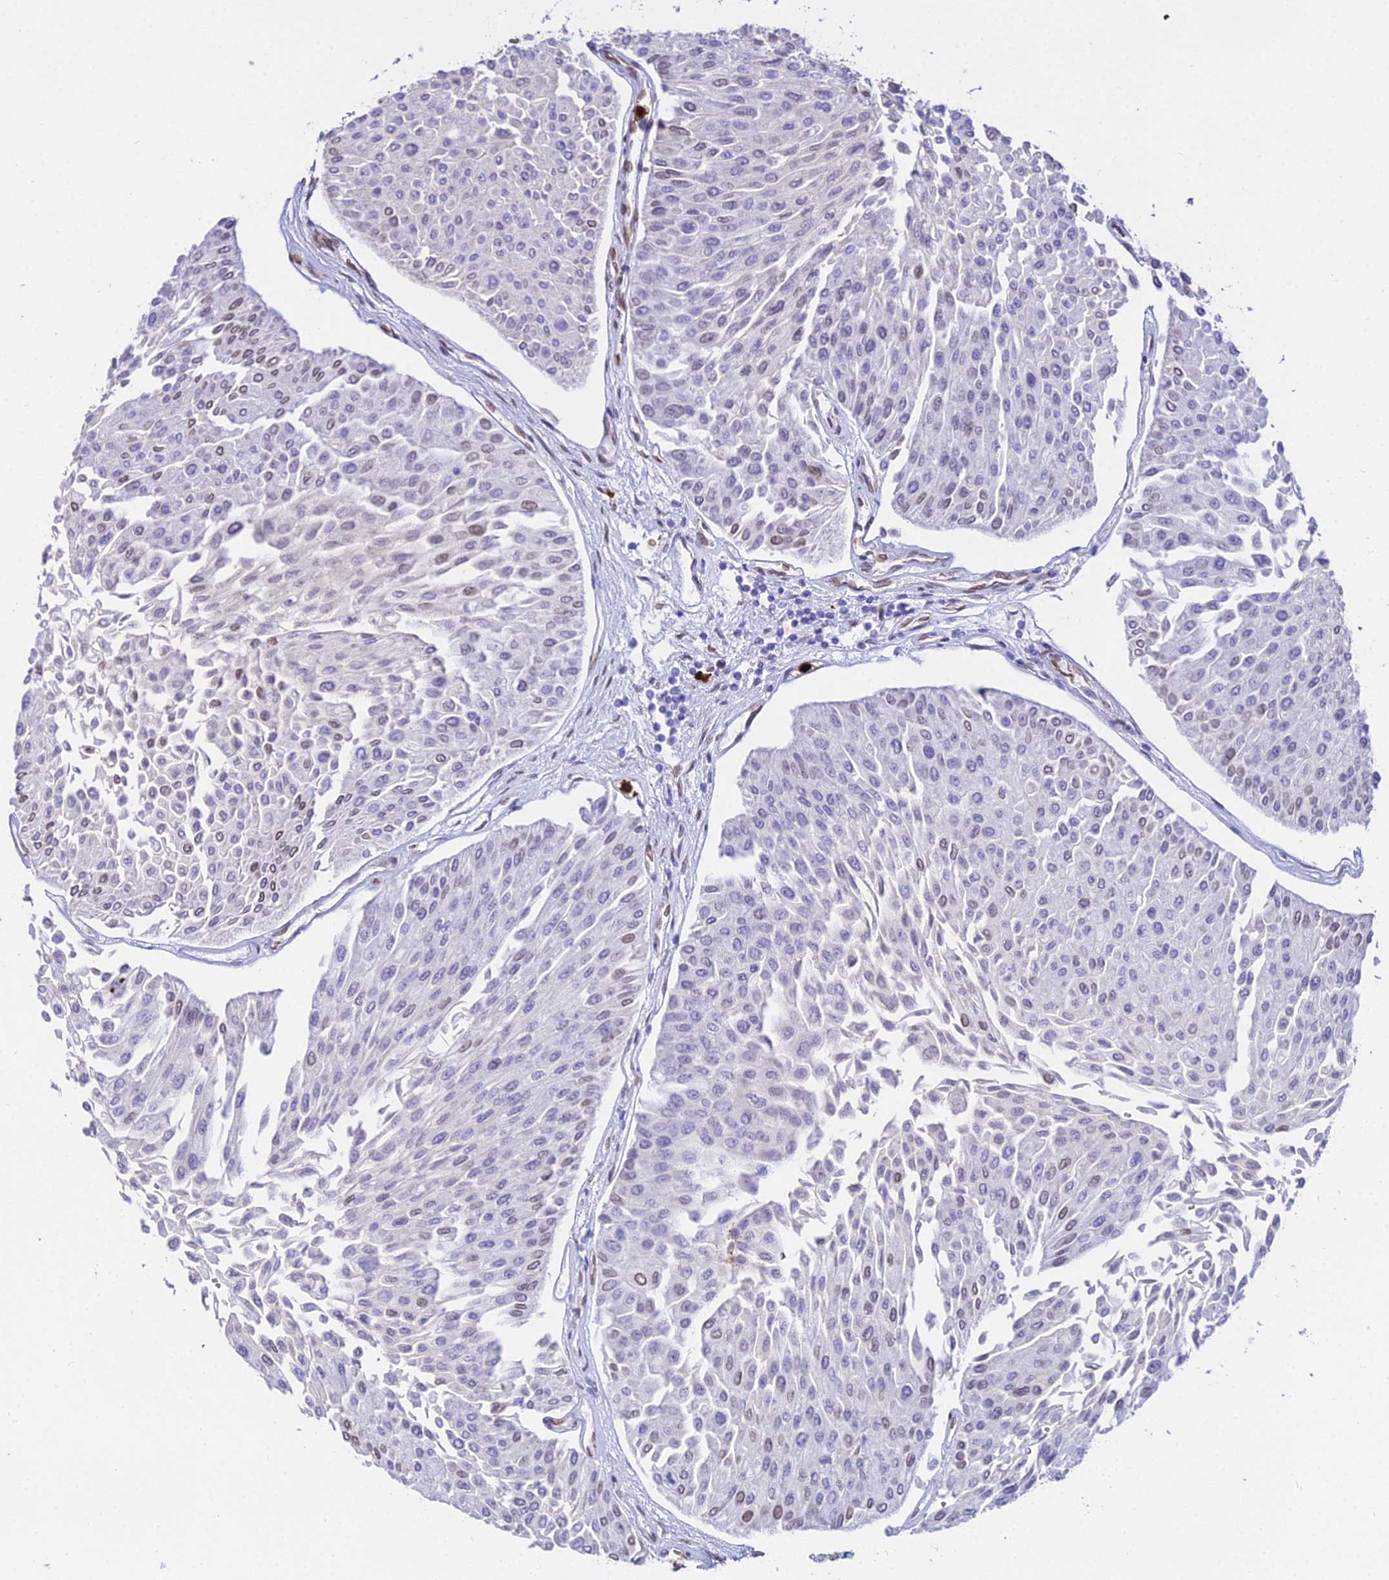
{"staining": {"intensity": "negative", "quantity": "none", "location": "none"}, "tissue": "urothelial cancer", "cell_type": "Tumor cells", "image_type": "cancer", "snomed": [{"axis": "morphology", "description": "Urothelial carcinoma, Low grade"}, {"axis": "topography", "description": "Urinary bladder"}], "caption": "This is a micrograph of immunohistochemistry (IHC) staining of urothelial carcinoma (low-grade), which shows no staining in tumor cells. (Brightfield microscopy of DAB IHC at high magnification).", "gene": "MCM10", "patient": {"sex": "male", "age": 67}}